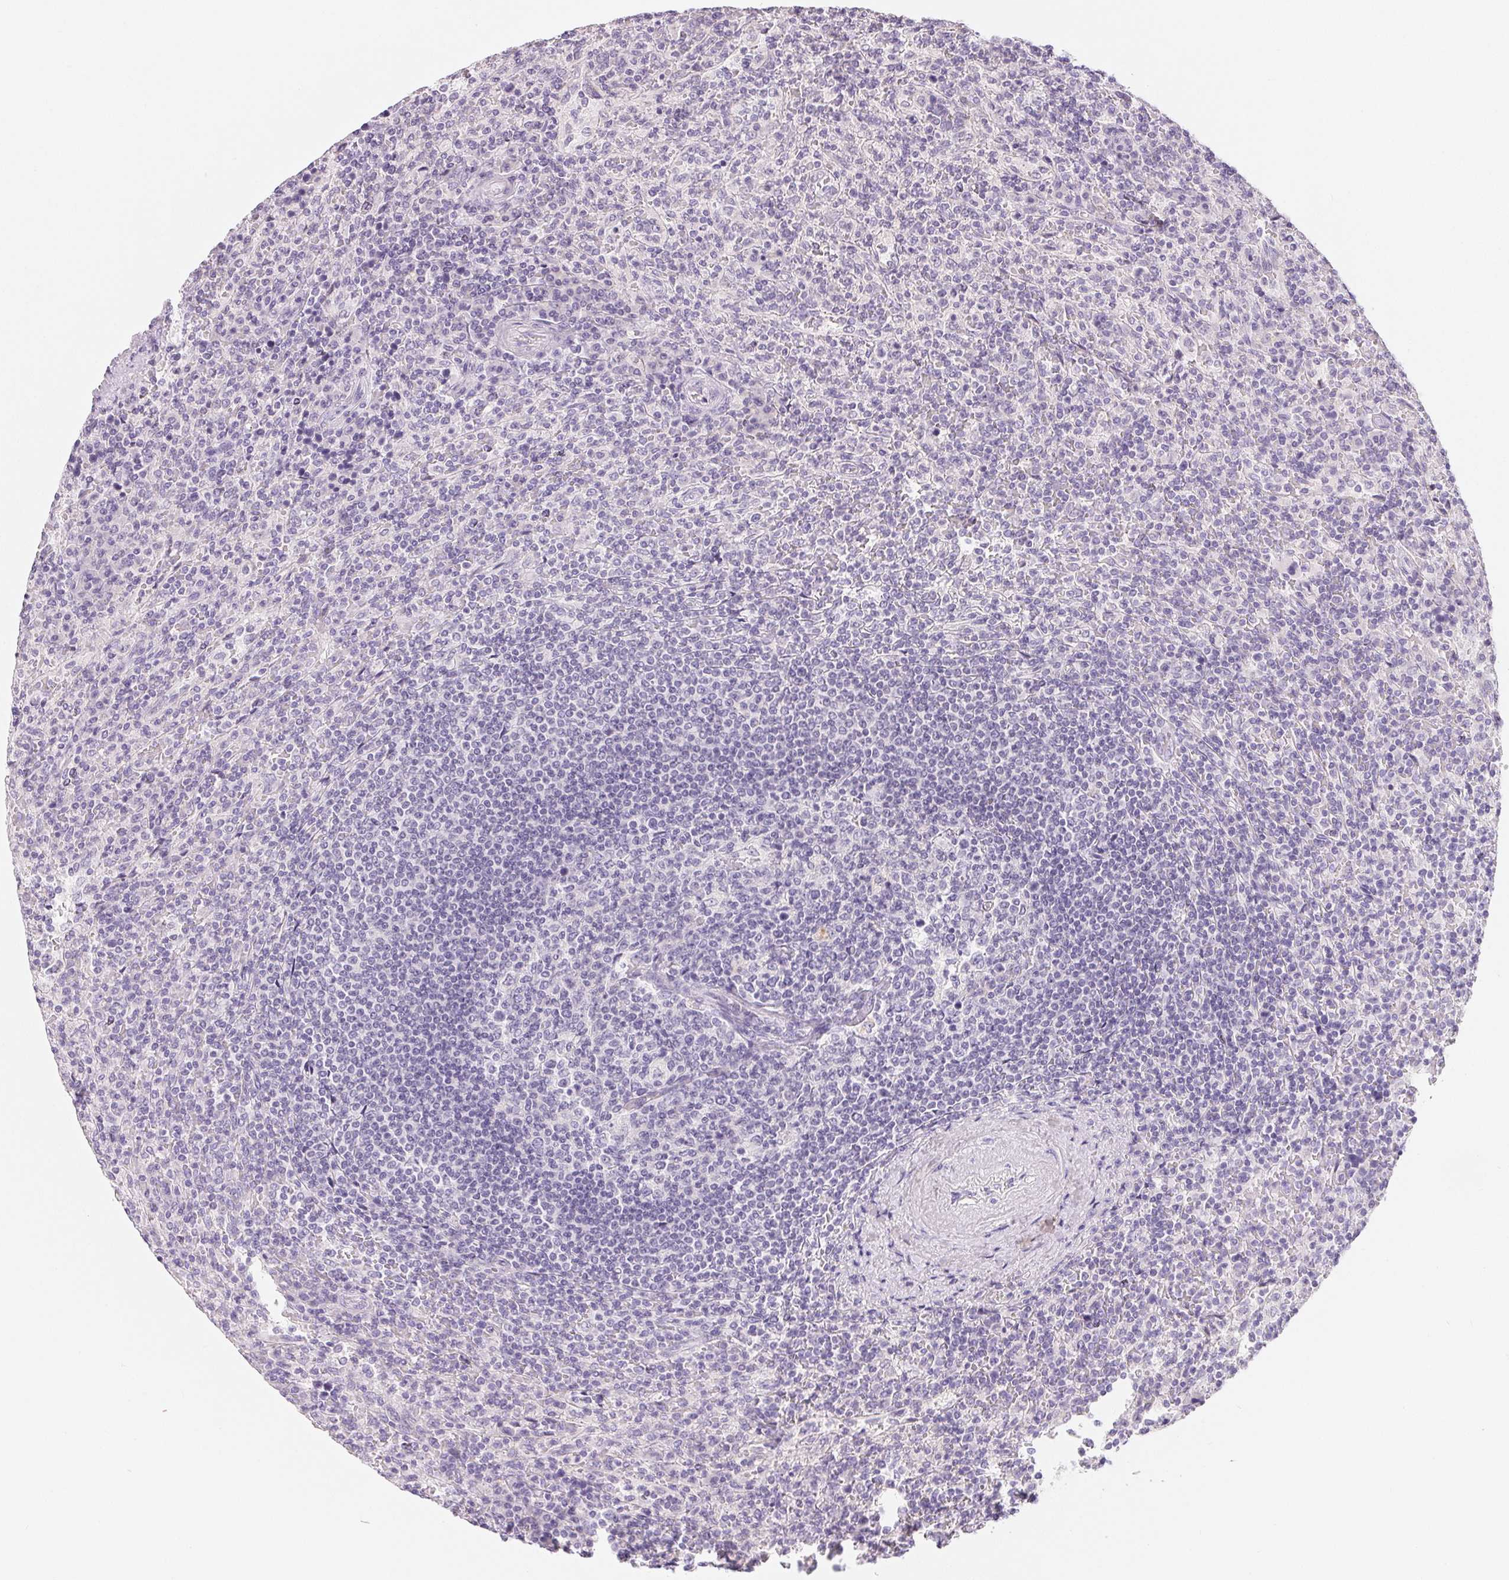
{"staining": {"intensity": "negative", "quantity": "none", "location": "none"}, "tissue": "lymphoma", "cell_type": "Tumor cells", "image_type": "cancer", "snomed": [{"axis": "morphology", "description": "Malignant lymphoma, non-Hodgkin's type, Low grade"}, {"axis": "topography", "description": "Spleen"}], "caption": "This is an immunohistochemistry photomicrograph of lymphoma. There is no positivity in tumor cells.", "gene": "SPACA5B", "patient": {"sex": "male", "age": 62}}